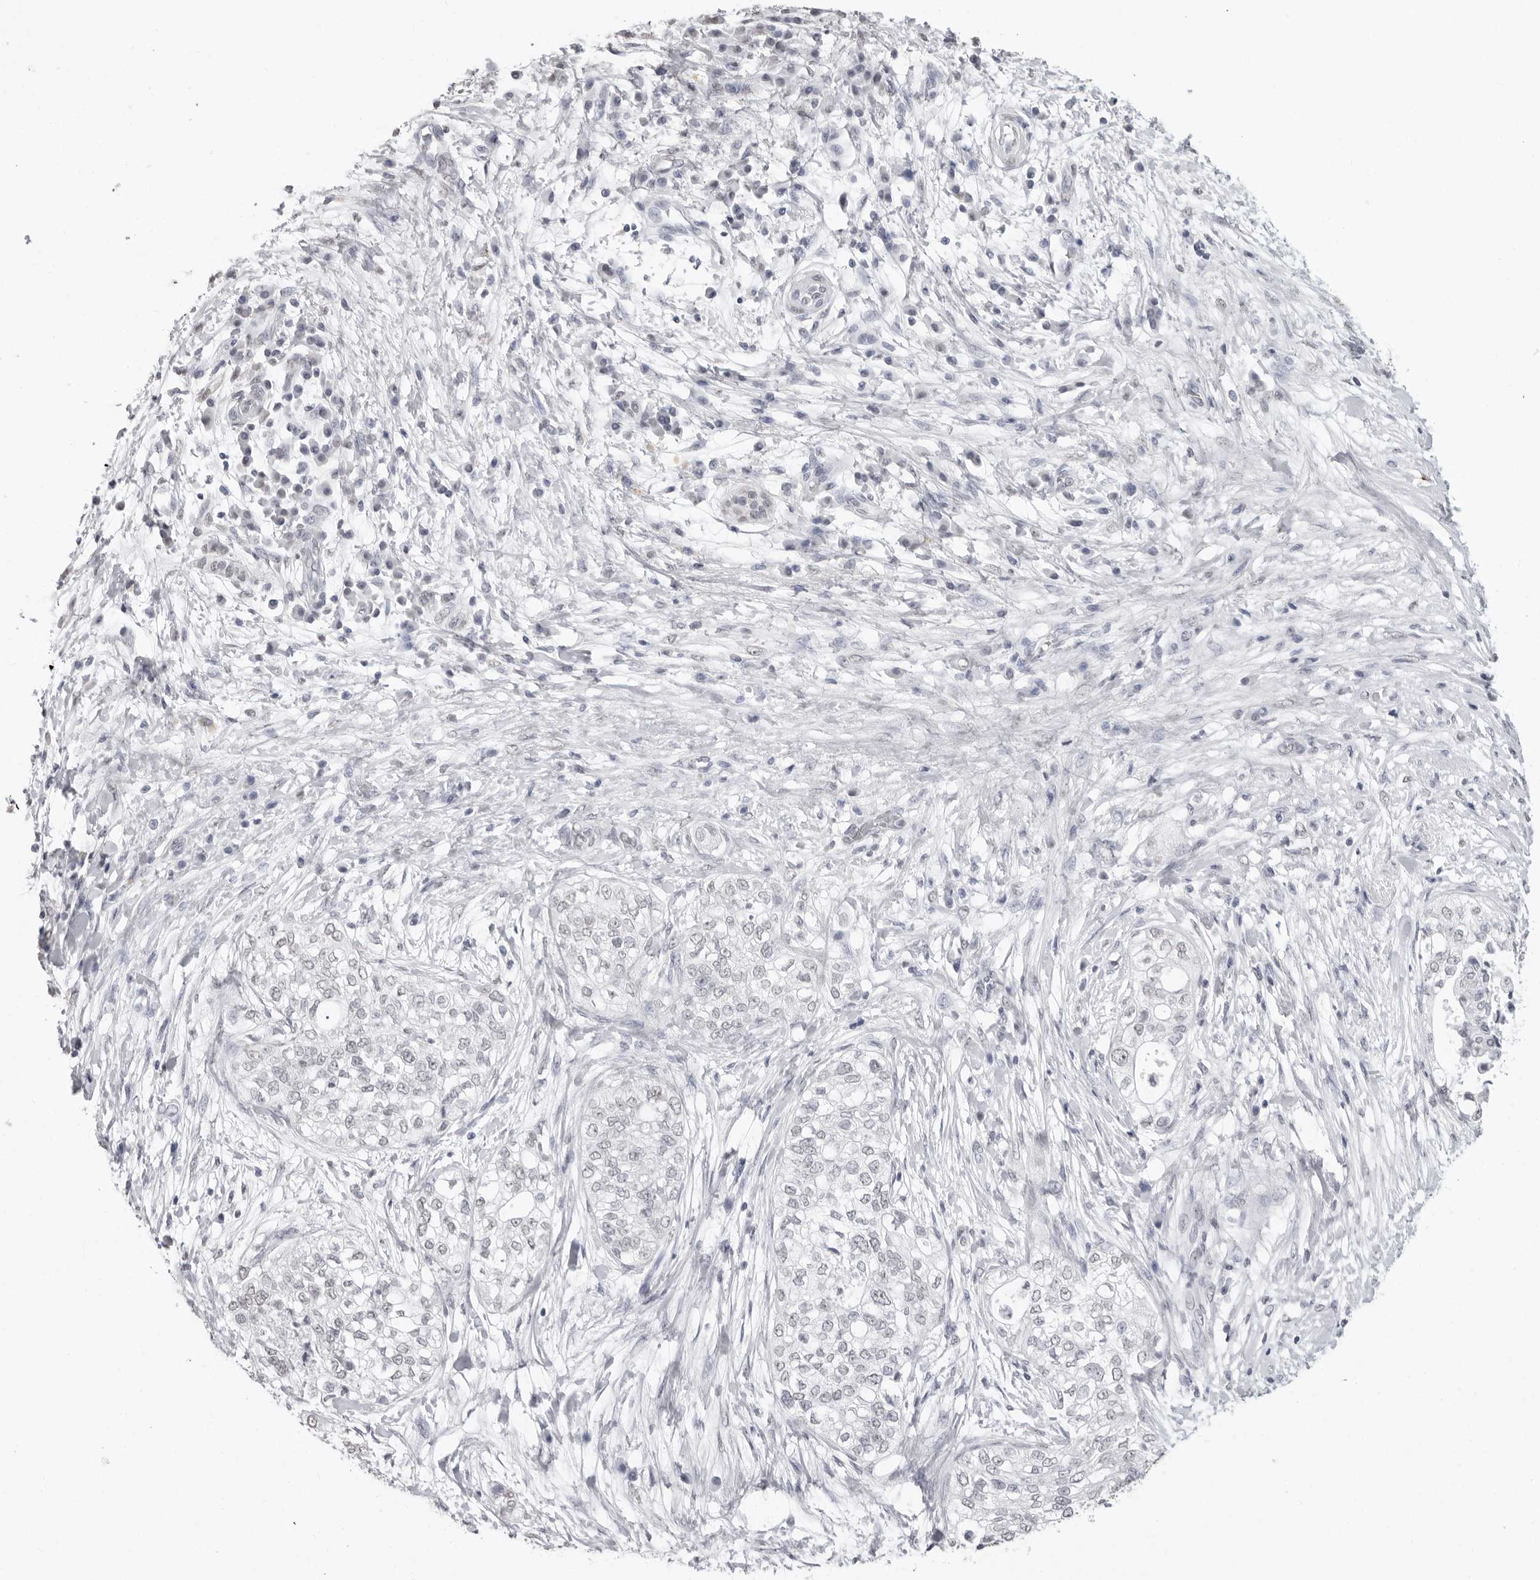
{"staining": {"intensity": "negative", "quantity": "none", "location": "none"}, "tissue": "pancreatic cancer", "cell_type": "Tumor cells", "image_type": "cancer", "snomed": [{"axis": "morphology", "description": "Adenocarcinoma, NOS"}, {"axis": "topography", "description": "Pancreas"}], "caption": "DAB immunohistochemical staining of human pancreatic cancer (adenocarcinoma) exhibits no significant expression in tumor cells.", "gene": "HEPACAM", "patient": {"sex": "male", "age": 72}}